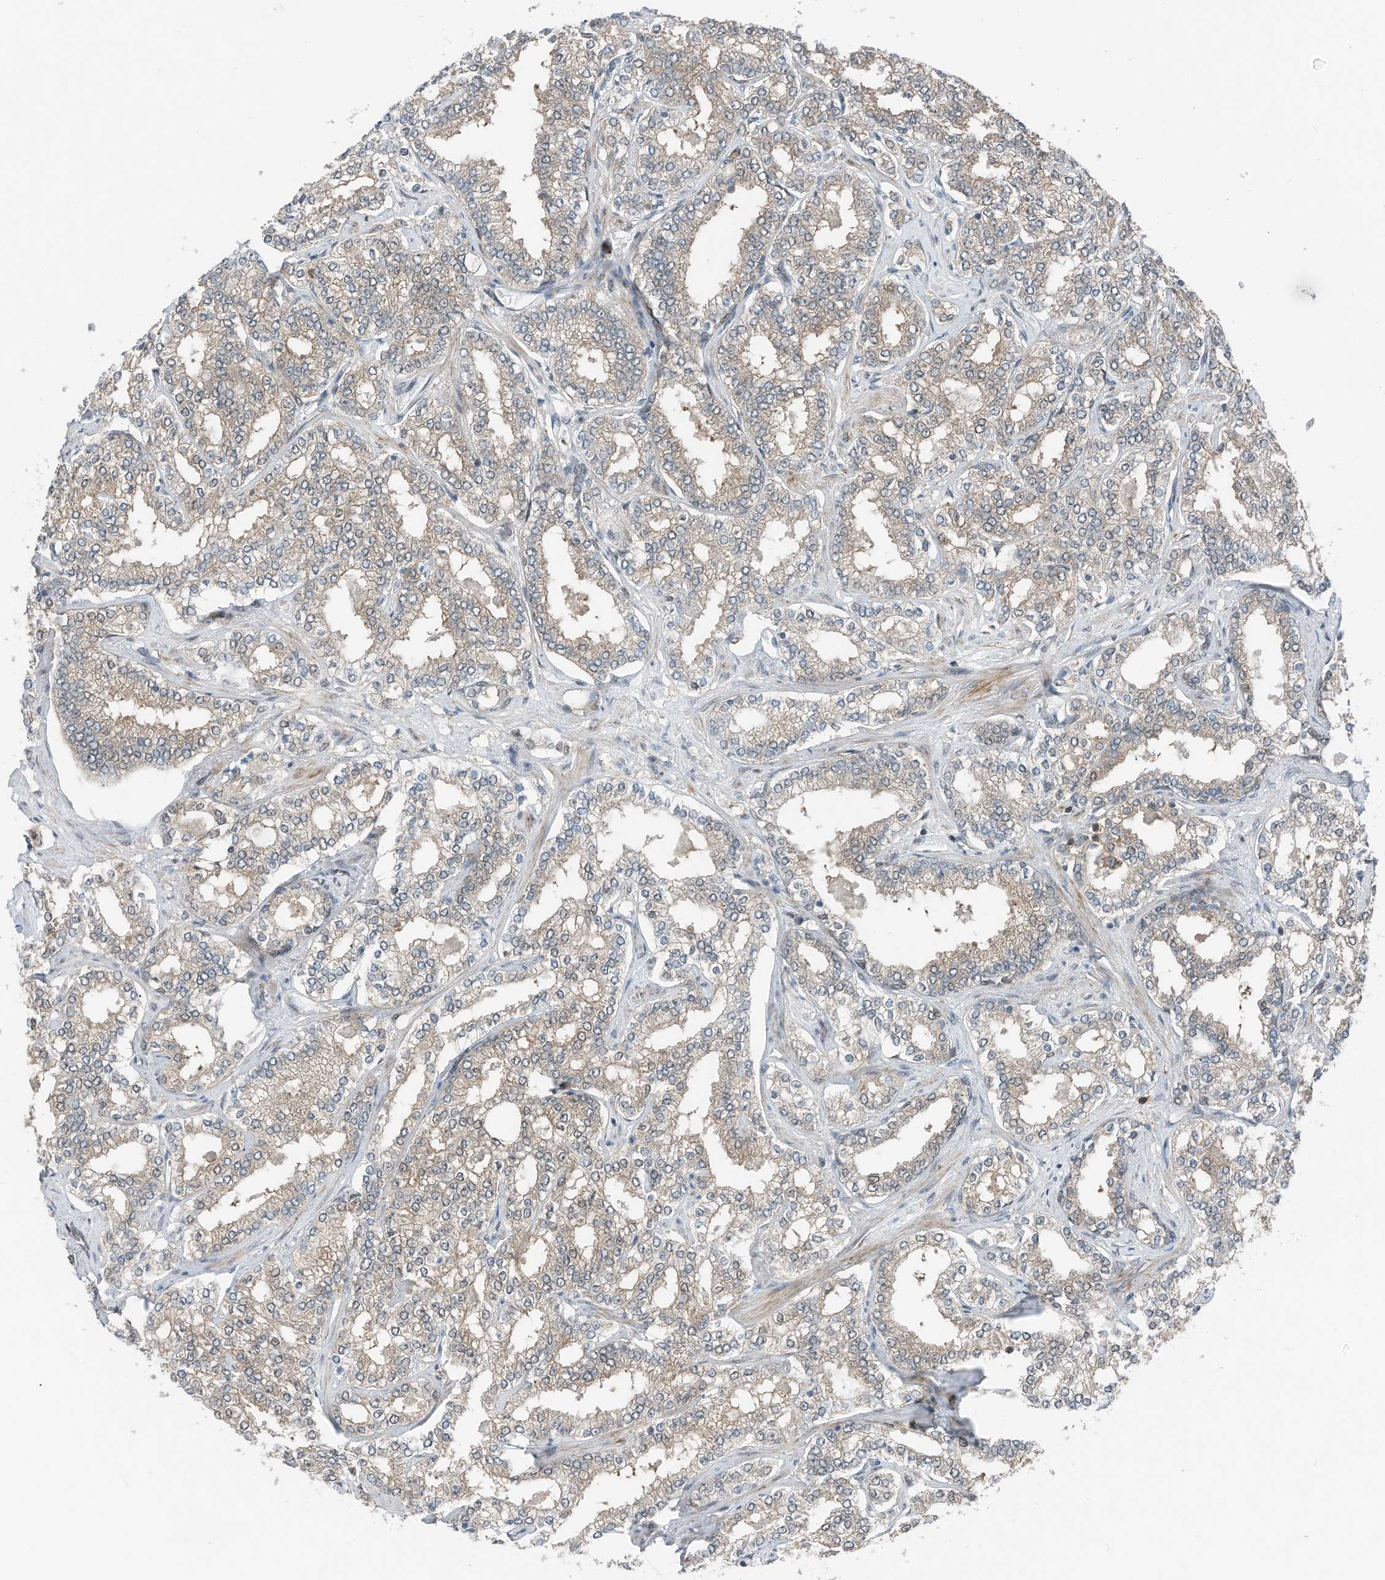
{"staining": {"intensity": "weak", "quantity": "25%-75%", "location": "cytoplasmic/membranous"}, "tissue": "prostate cancer", "cell_type": "Tumor cells", "image_type": "cancer", "snomed": [{"axis": "morphology", "description": "Normal tissue, NOS"}, {"axis": "morphology", "description": "Adenocarcinoma, High grade"}, {"axis": "topography", "description": "Prostate"}], "caption": "High-magnification brightfield microscopy of prostate cancer (adenocarcinoma (high-grade)) stained with DAB (brown) and counterstained with hematoxylin (blue). tumor cells exhibit weak cytoplasmic/membranous positivity is seen in approximately25%-75% of cells.", "gene": "RMND1", "patient": {"sex": "male", "age": 83}}